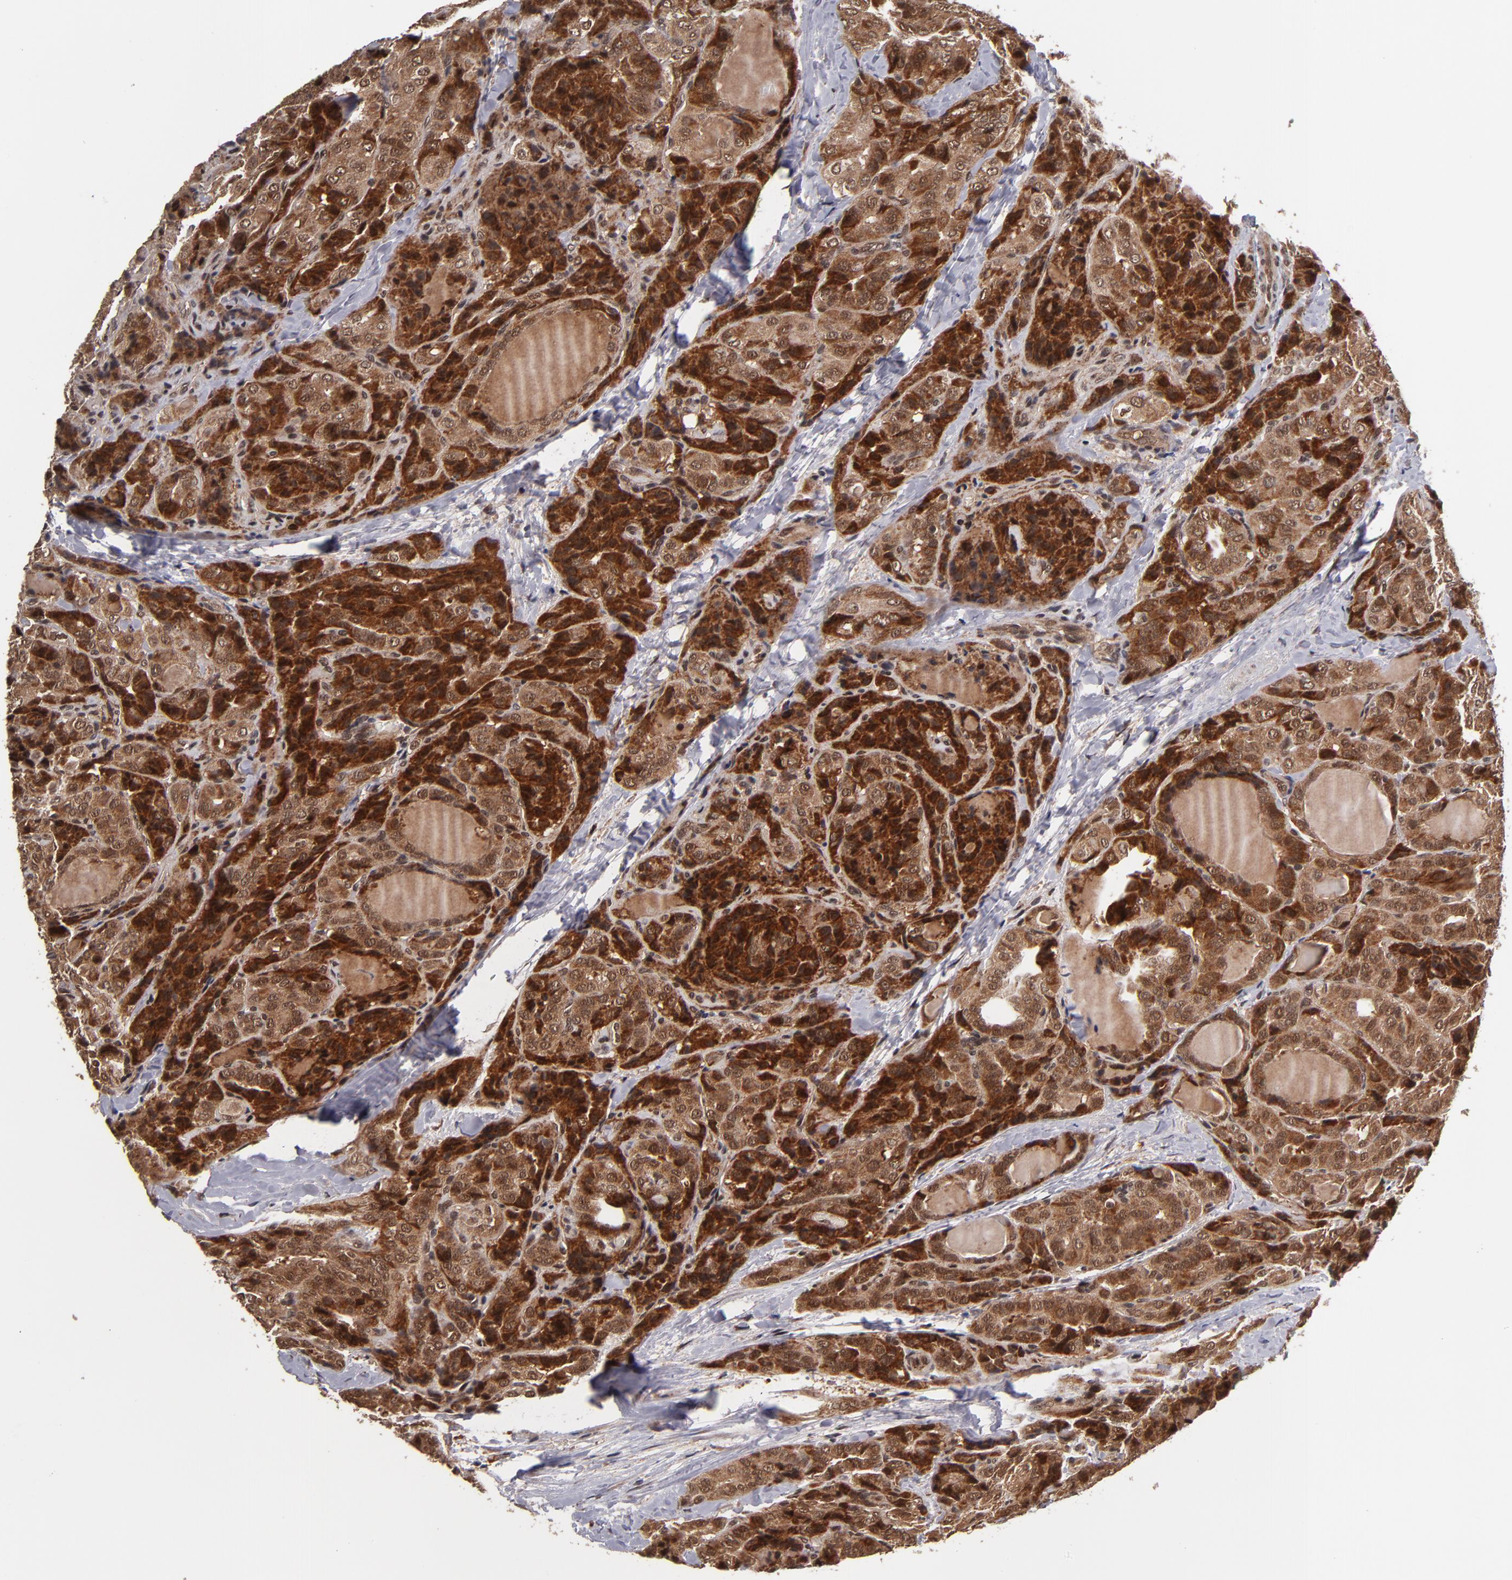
{"staining": {"intensity": "strong", "quantity": ">75%", "location": "cytoplasmic/membranous,nuclear"}, "tissue": "thyroid cancer", "cell_type": "Tumor cells", "image_type": "cancer", "snomed": [{"axis": "morphology", "description": "Papillary adenocarcinoma, NOS"}, {"axis": "topography", "description": "Thyroid gland"}], "caption": "Immunohistochemistry histopathology image of neoplastic tissue: human thyroid papillary adenocarcinoma stained using immunohistochemistry (IHC) exhibits high levels of strong protein expression localized specifically in the cytoplasmic/membranous and nuclear of tumor cells, appearing as a cytoplasmic/membranous and nuclear brown color.", "gene": "CUL5", "patient": {"sex": "female", "age": 71}}